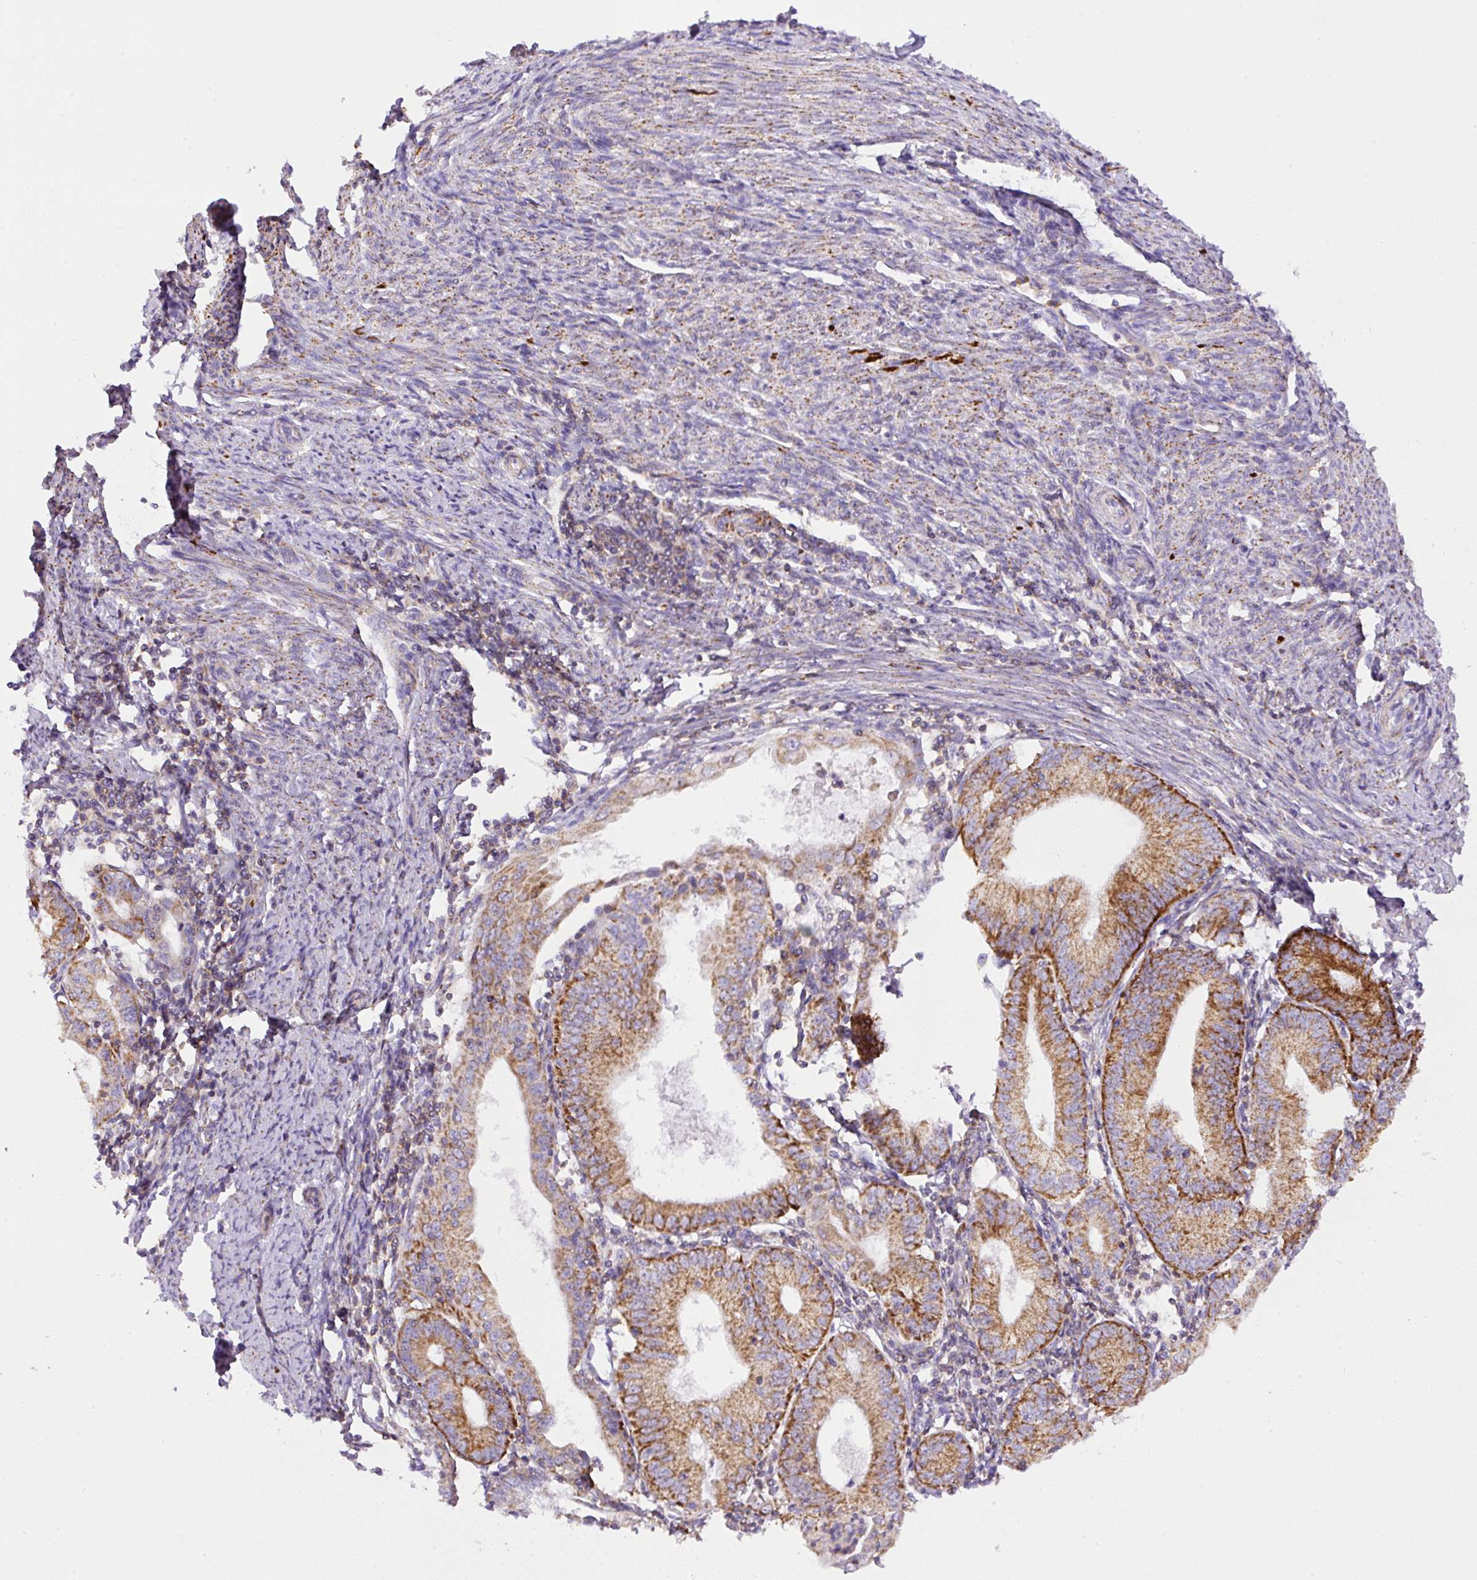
{"staining": {"intensity": "moderate", "quantity": ">75%", "location": "cytoplasmic/membranous"}, "tissue": "endometrial cancer", "cell_type": "Tumor cells", "image_type": "cancer", "snomed": [{"axis": "morphology", "description": "Adenocarcinoma, NOS"}, {"axis": "topography", "description": "Endometrium"}], "caption": "An image showing moderate cytoplasmic/membranous staining in approximately >75% of tumor cells in endometrial cancer (adenocarcinoma), as visualized by brown immunohistochemical staining.", "gene": "NF1", "patient": {"sex": "female", "age": 60}}